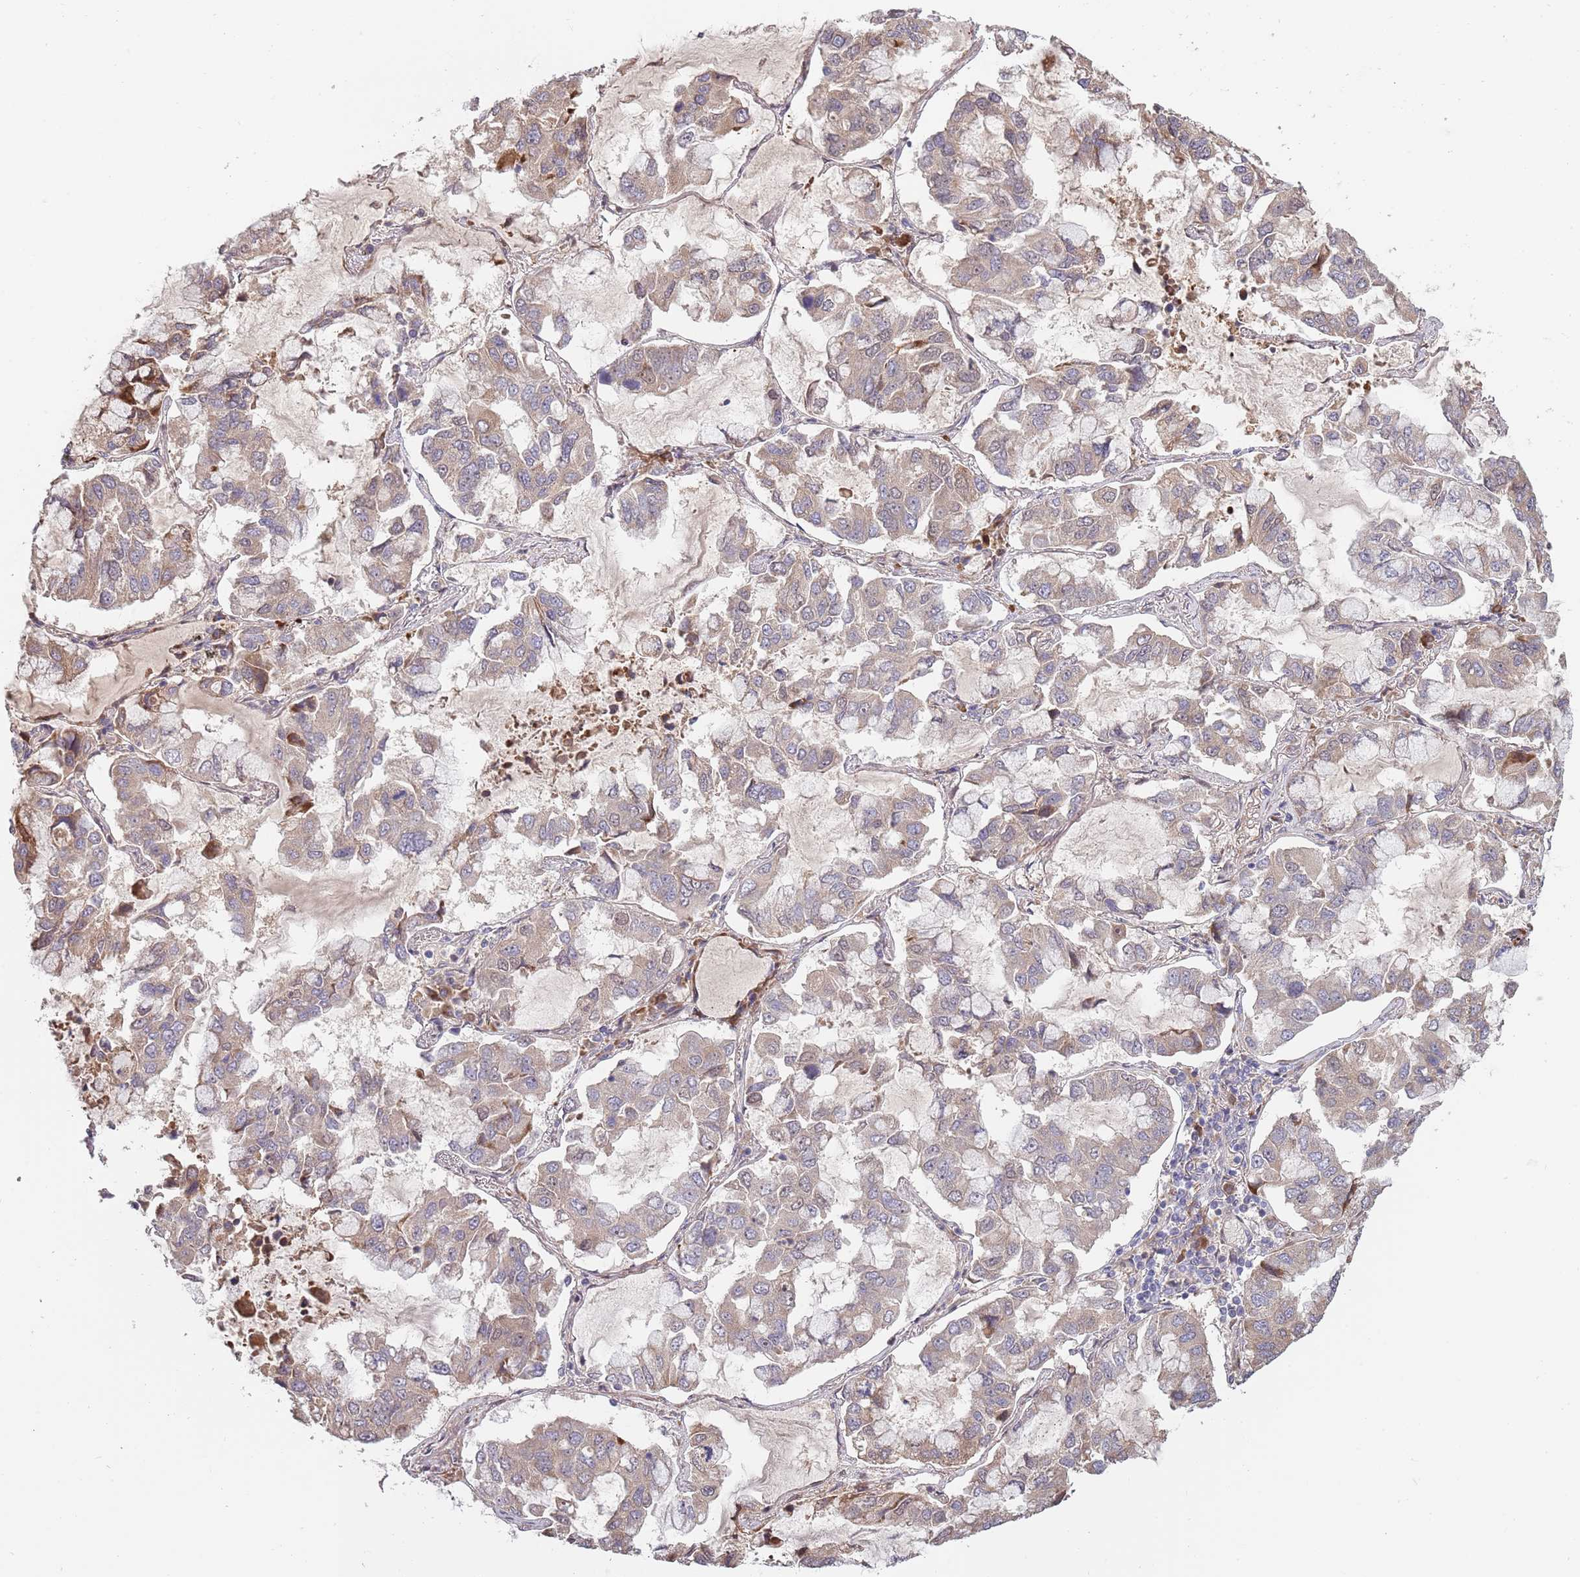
{"staining": {"intensity": "moderate", "quantity": "<25%", "location": "cytoplasmic/membranous"}, "tissue": "lung cancer", "cell_type": "Tumor cells", "image_type": "cancer", "snomed": [{"axis": "morphology", "description": "Adenocarcinoma, NOS"}, {"axis": "topography", "description": "Lung"}], "caption": "Immunohistochemistry (IHC) of lung cancer (adenocarcinoma) reveals low levels of moderate cytoplasmic/membranous expression in about <25% of tumor cells. The staining was performed using DAB to visualize the protein expression in brown, while the nuclei were stained in blue with hematoxylin (Magnification: 20x).", "gene": "SYNDIG1L", "patient": {"sex": "male", "age": 64}}